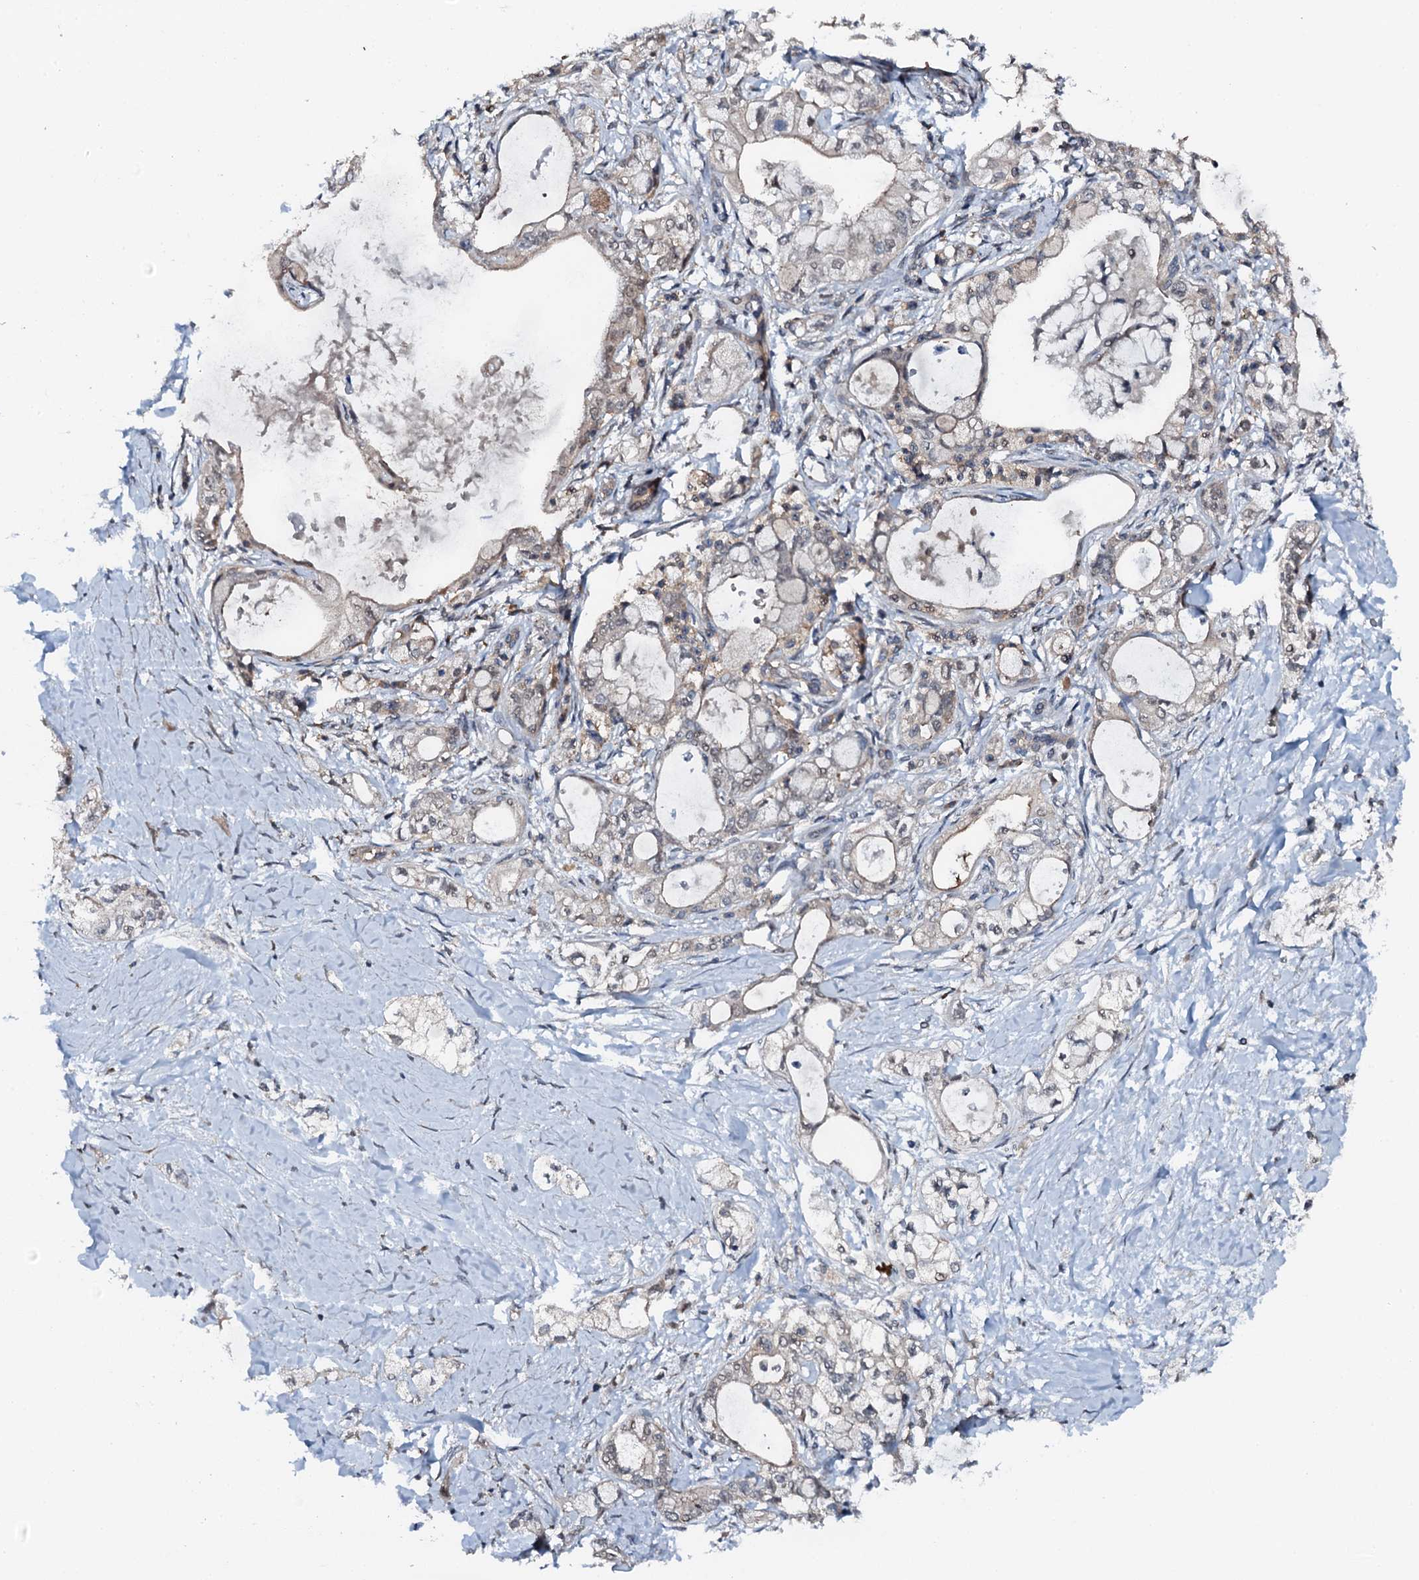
{"staining": {"intensity": "negative", "quantity": "none", "location": "none"}, "tissue": "pancreatic cancer", "cell_type": "Tumor cells", "image_type": "cancer", "snomed": [{"axis": "morphology", "description": "Adenocarcinoma, NOS"}, {"axis": "topography", "description": "Pancreas"}], "caption": "Immunohistochemistry (IHC) histopathology image of pancreatic adenocarcinoma stained for a protein (brown), which exhibits no expression in tumor cells.", "gene": "FLYWCH1", "patient": {"sex": "male", "age": 70}}